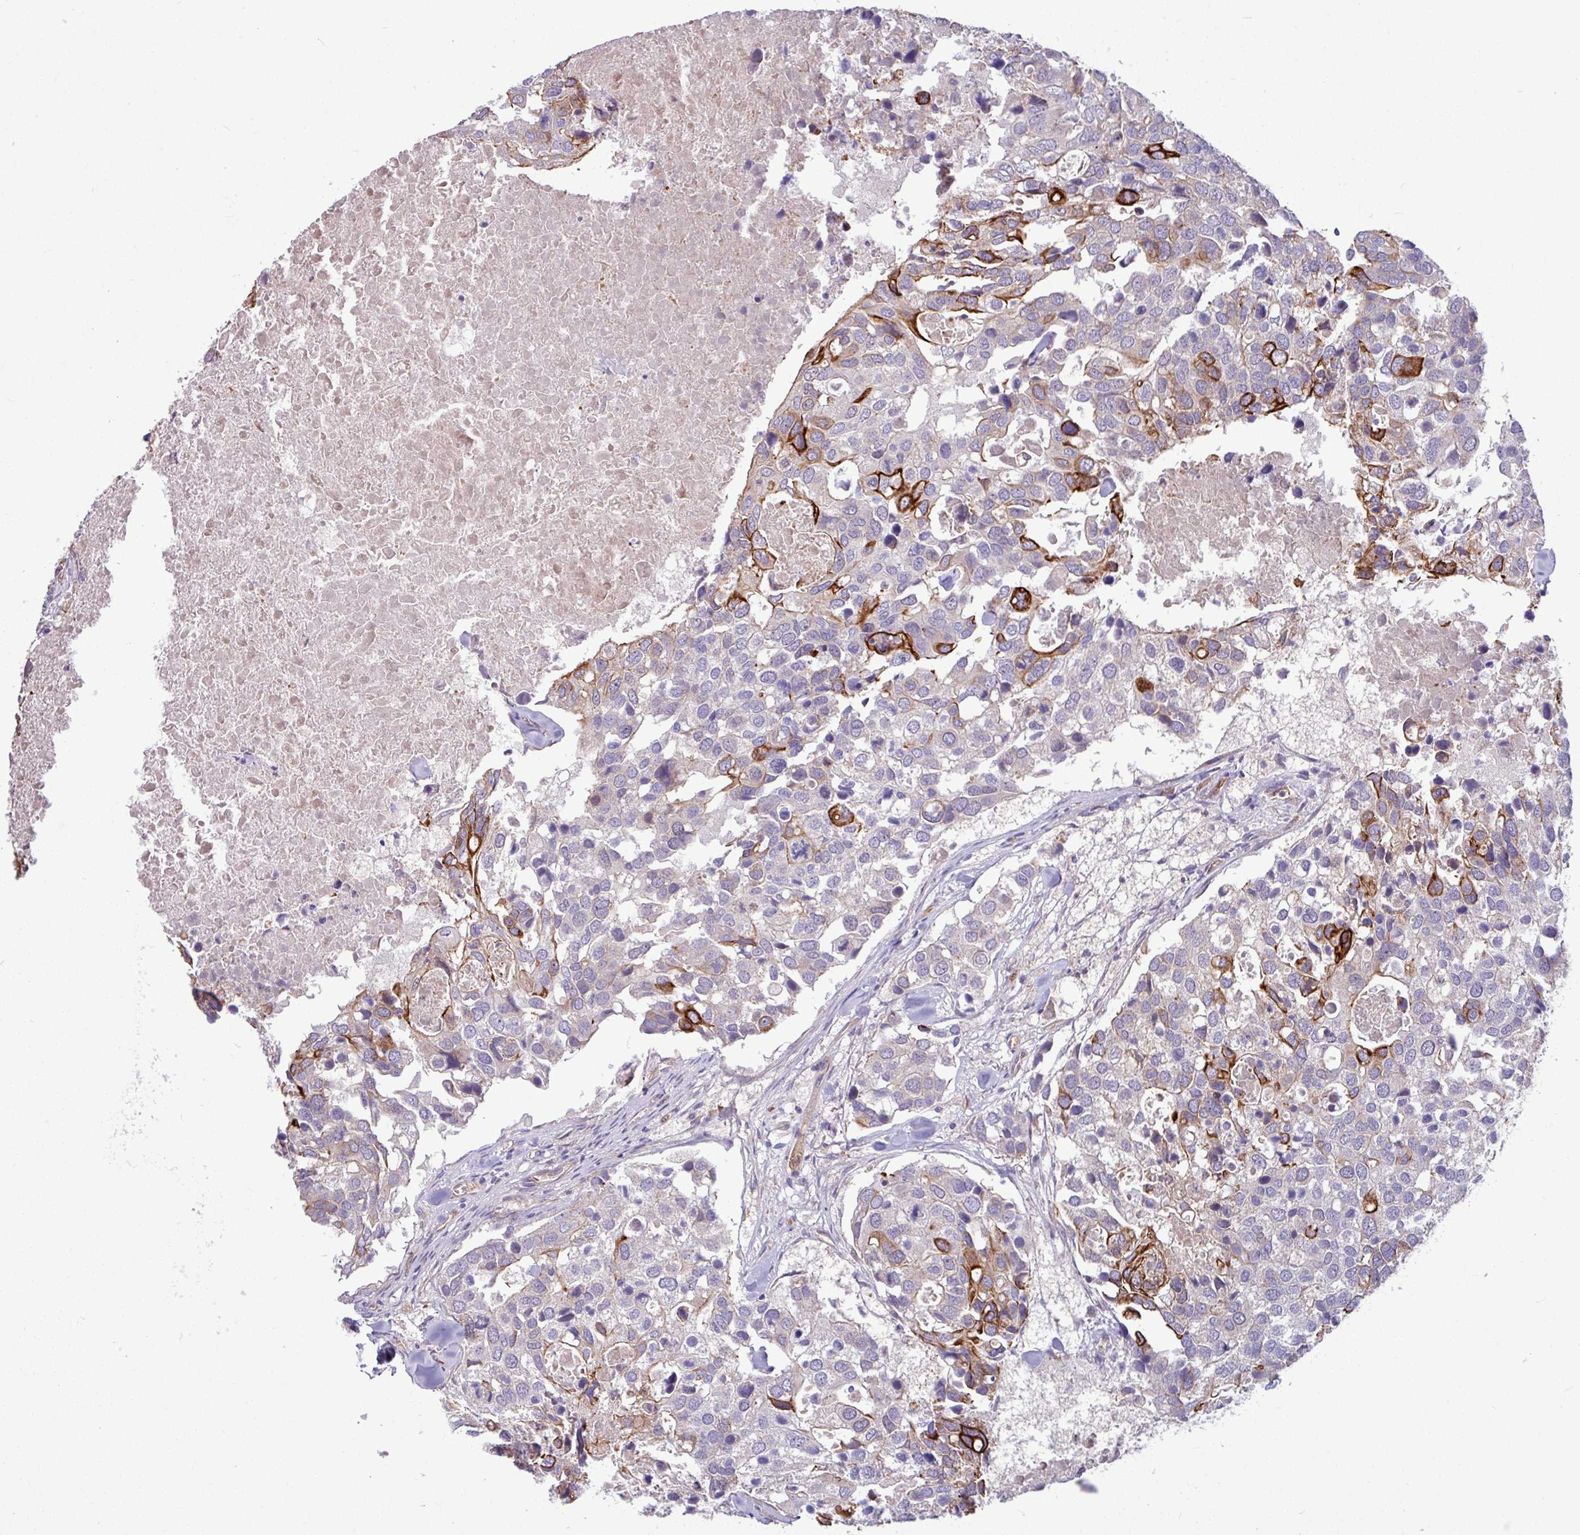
{"staining": {"intensity": "strong", "quantity": "<25%", "location": "cytoplasmic/membranous"}, "tissue": "breast cancer", "cell_type": "Tumor cells", "image_type": "cancer", "snomed": [{"axis": "morphology", "description": "Duct carcinoma"}, {"axis": "topography", "description": "Breast"}], "caption": "The micrograph shows staining of breast cancer, revealing strong cytoplasmic/membranous protein positivity (brown color) within tumor cells.", "gene": "B4GALNT4", "patient": {"sex": "female", "age": 83}}